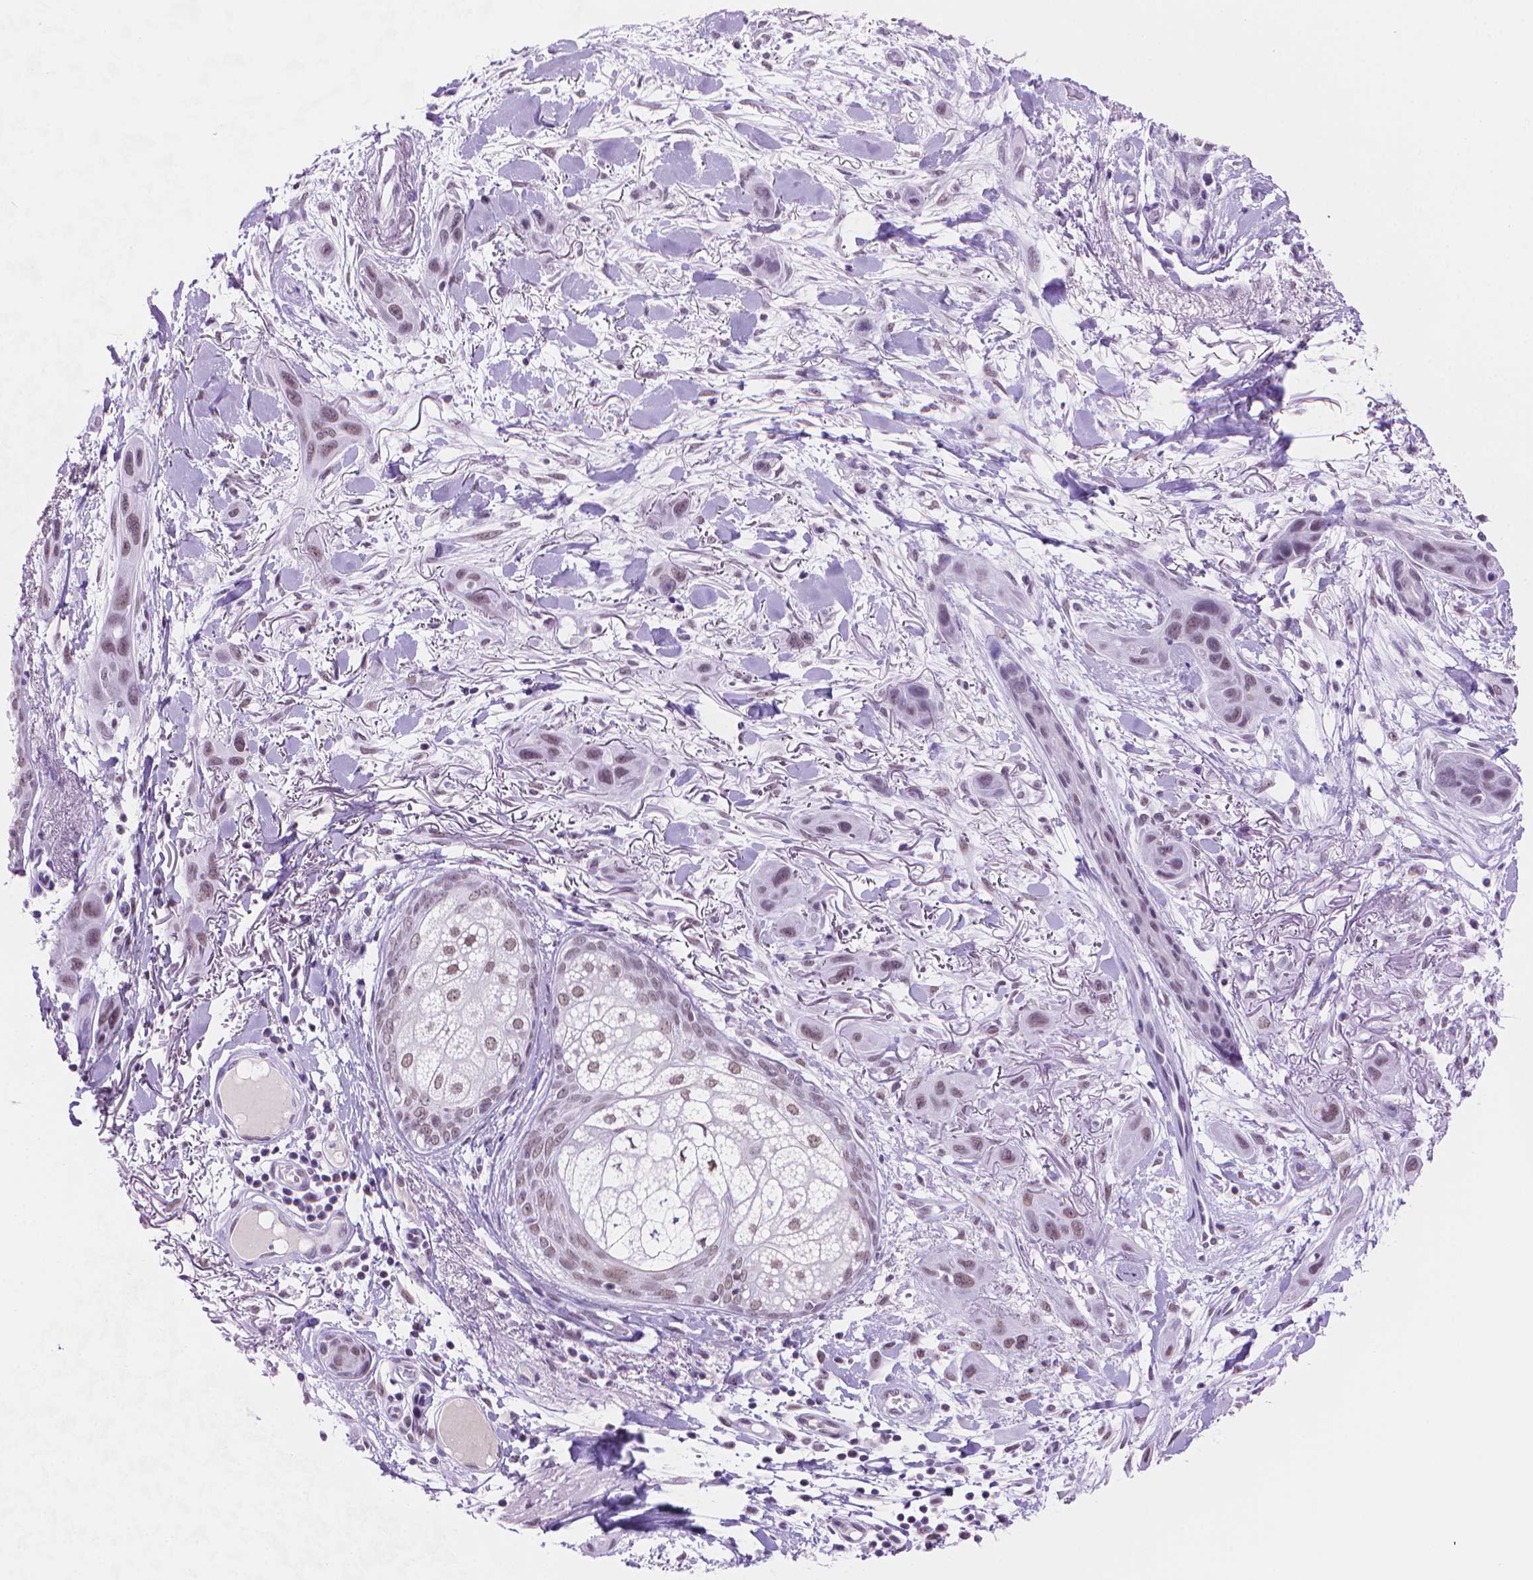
{"staining": {"intensity": "weak", "quantity": "25%-75%", "location": "nuclear"}, "tissue": "skin cancer", "cell_type": "Tumor cells", "image_type": "cancer", "snomed": [{"axis": "morphology", "description": "Squamous cell carcinoma, NOS"}, {"axis": "topography", "description": "Skin"}], "caption": "Immunohistochemical staining of squamous cell carcinoma (skin) exhibits low levels of weak nuclear protein positivity in about 25%-75% of tumor cells. (Stains: DAB (3,3'-diaminobenzidine) in brown, nuclei in blue, Microscopy: brightfield microscopy at high magnification).", "gene": "RPA4", "patient": {"sex": "male", "age": 79}}